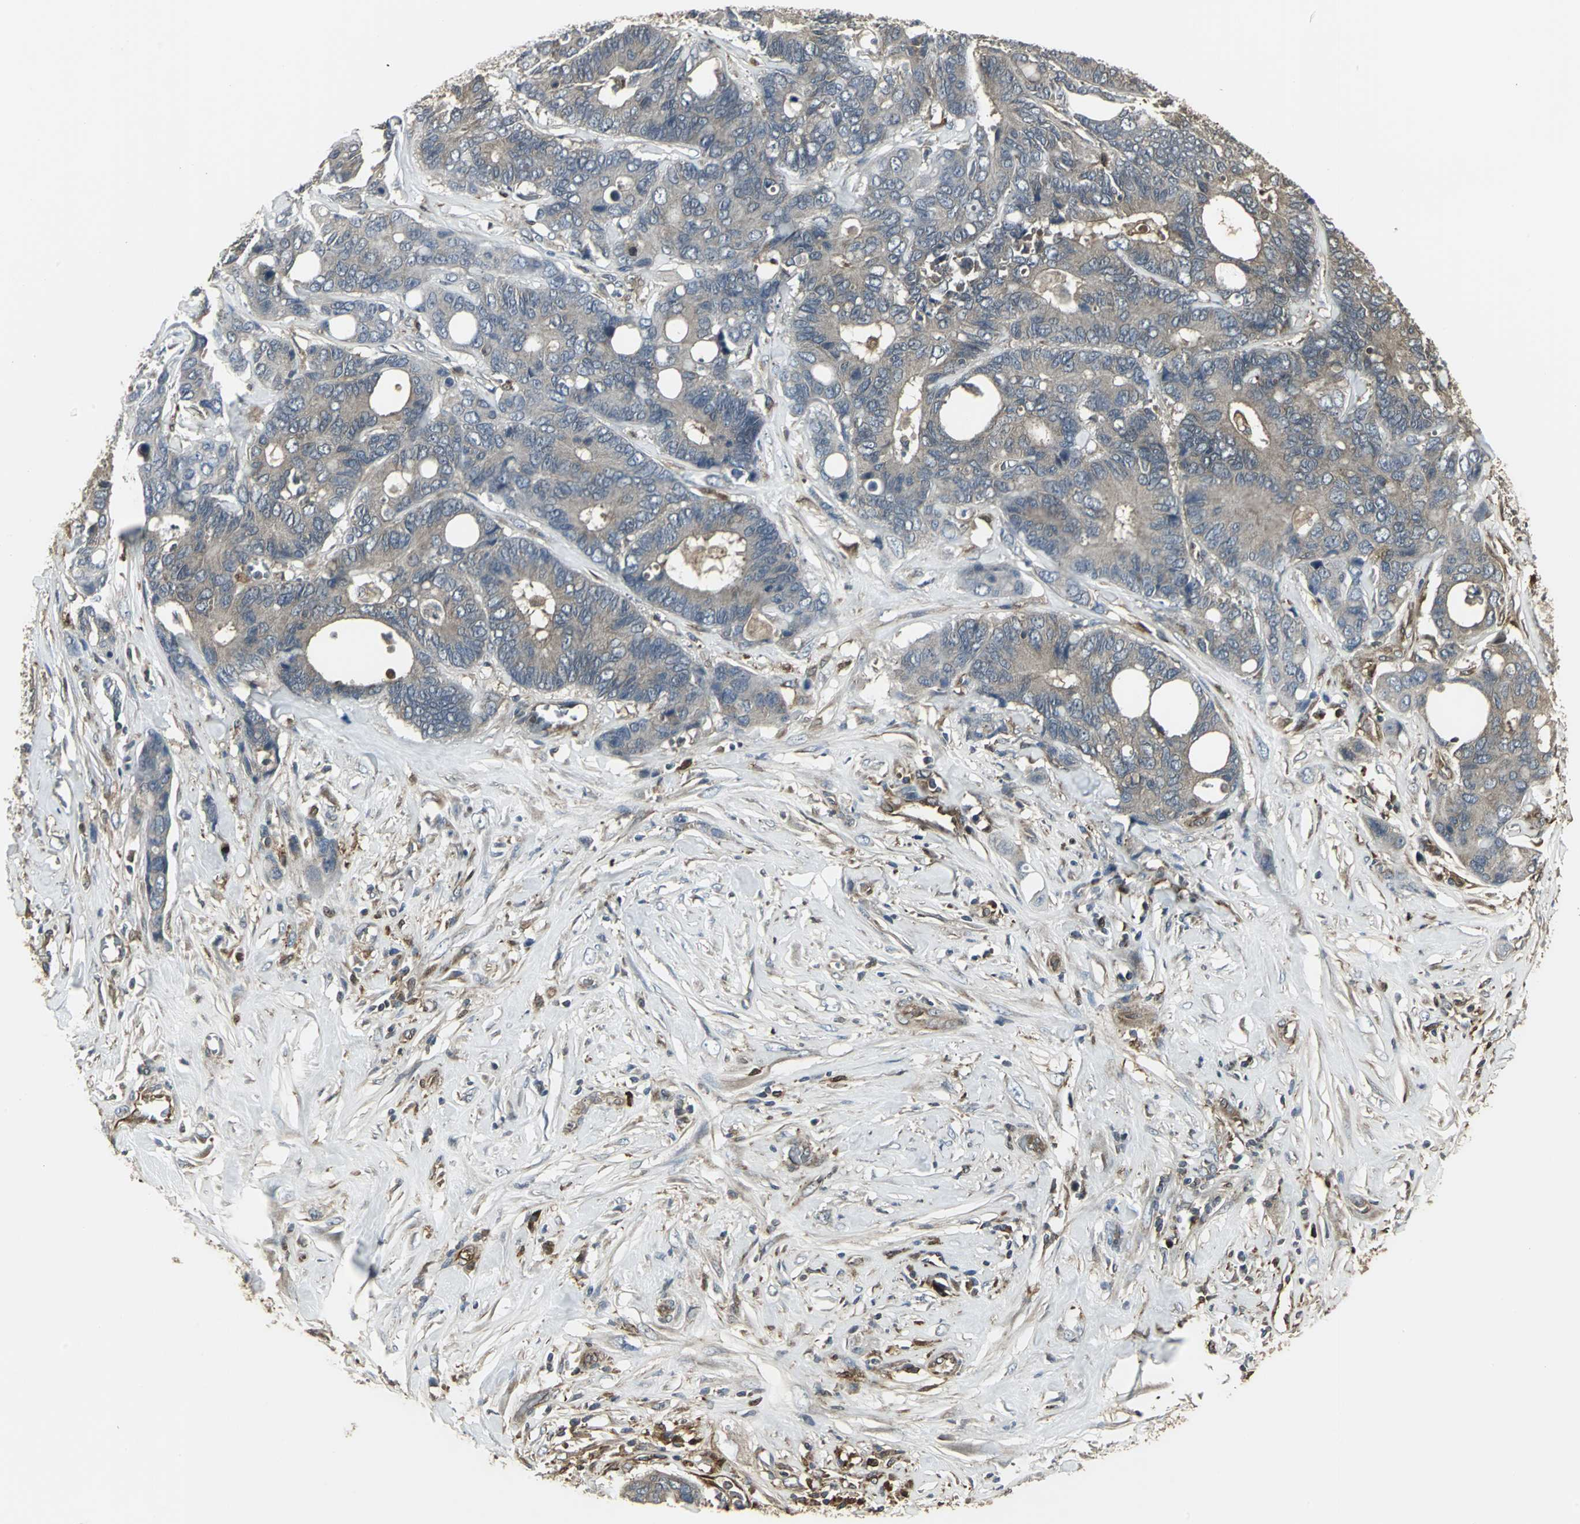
{"staining": {"intensity": "moderate", "quantity": ">75%", "location": "cytoplasmic/membranous"}, "tissue": "colorectal cancer", "cell_type": "Tumor cells", "image_type": "cancer", "snomed": [{"axis": "morphology", "description": "Adenocarcinoma, NOS"}, {"axis": "topography", "description": "Rectum"}], "caption": "Immunohistochemical staining of adenocarcinoma (colorectal) displays medium levels of moderate cytoplasmic/membranous staining in approximately >75% of tumor cells. (DAB = brown stain, brightfield microscopy at high magnification).", "gene": "PRXL2B", "patient": {"sex": "male", "age": 55}}